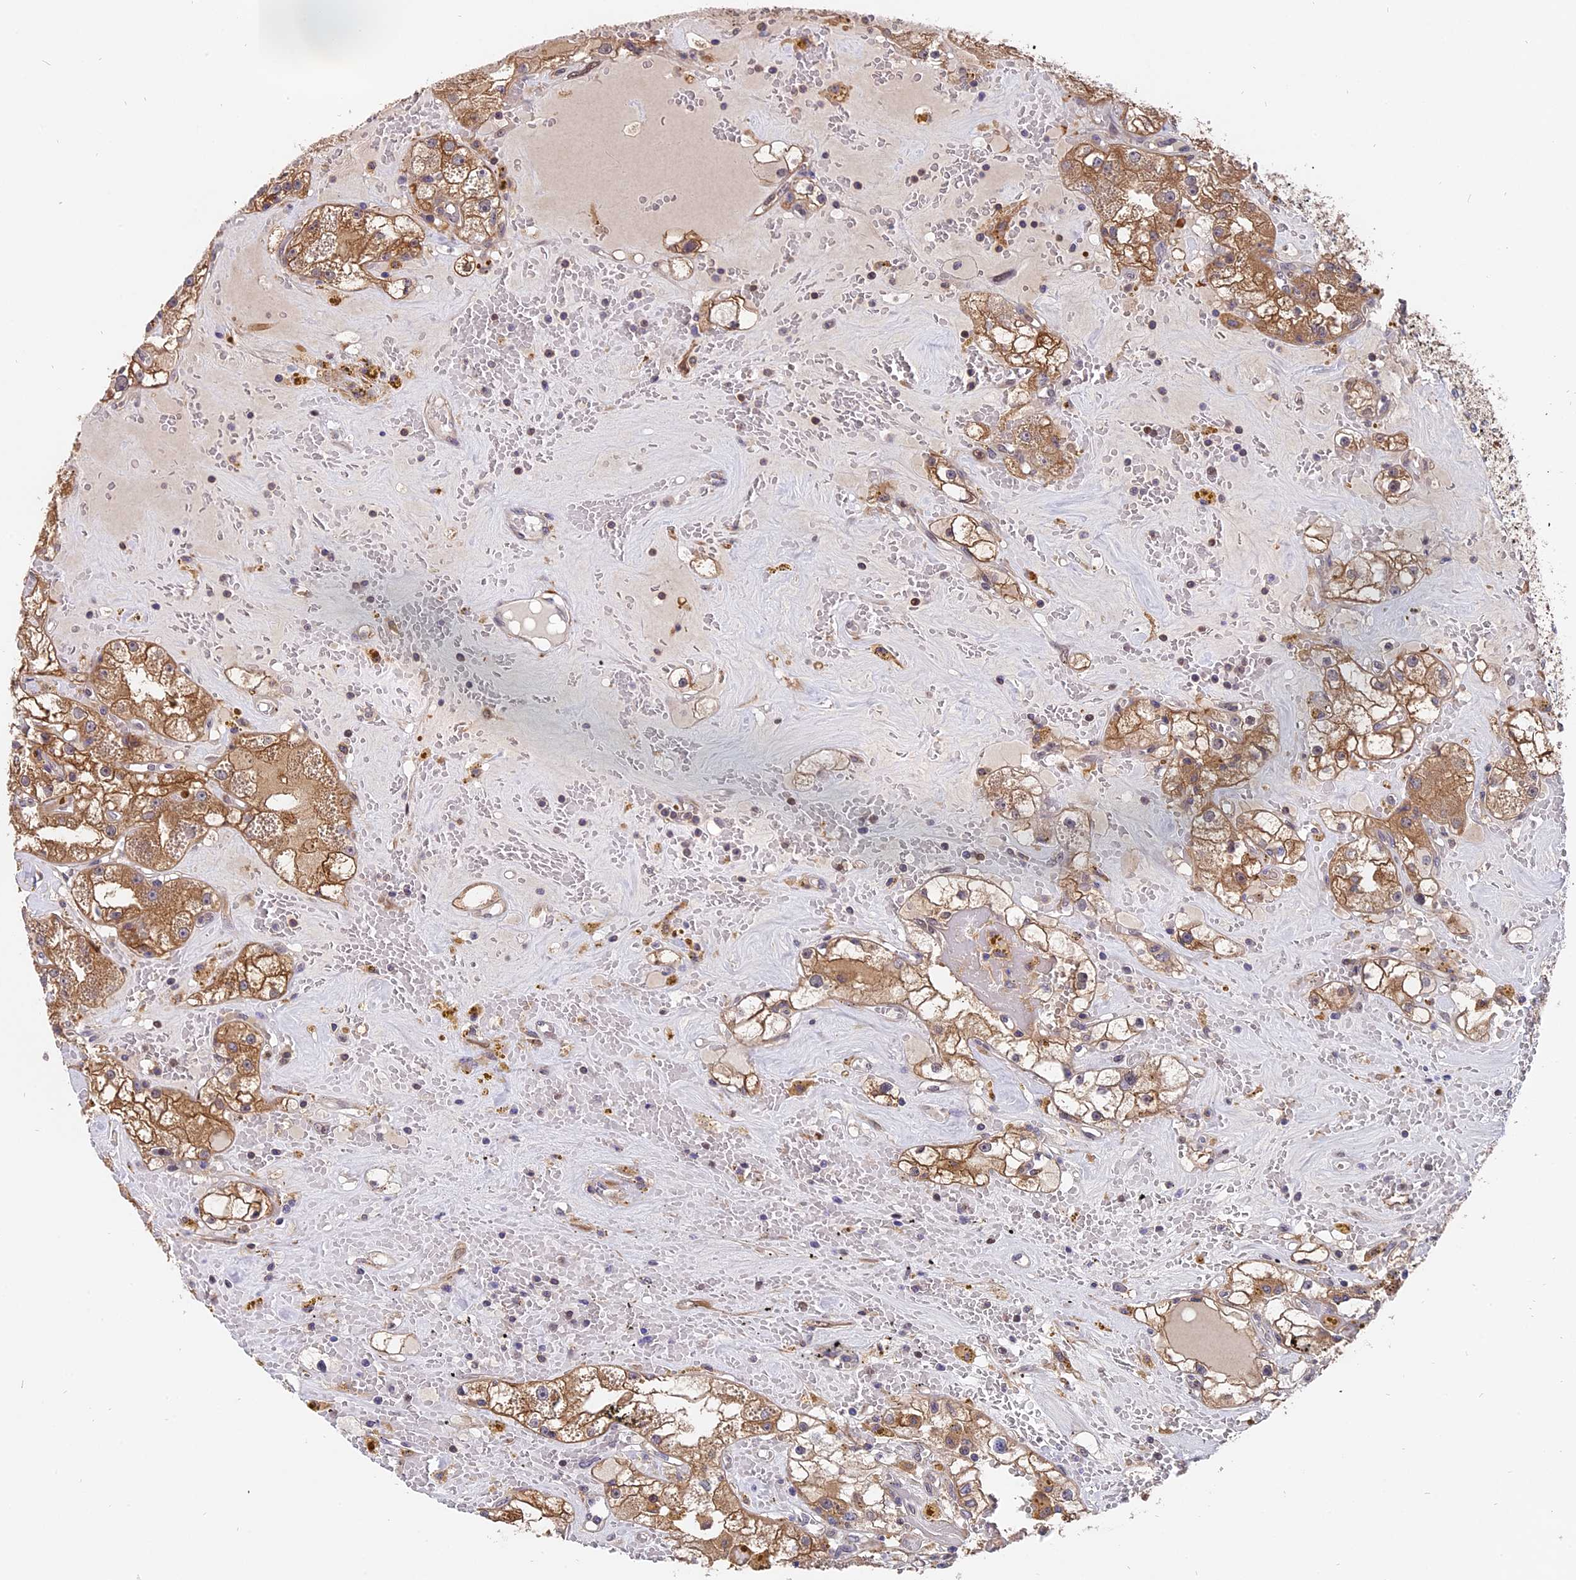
{"staining": {"intensity": "moderate", "quantity": ">75%", "location": "cytoplasmic/membranous"}, "tissue": "renal cancer", "cell_type": "Tumor cells", "image_type": "cancer", "snomed": [{"axis": "morphology", "description": "Adenocarcinoma, NOS"}, {"axis": "topography", "description": "Kidney"}], "caption": "IHC micrograph of renal adenocarcinoma stained for a protein (brown), which demonstrates medium levels of moderate cytoplasmic/membranous expression in approximately >75% of tumor cells.", "gene": "FAM118B", "patient": {"sex": "male", "age": 56}}